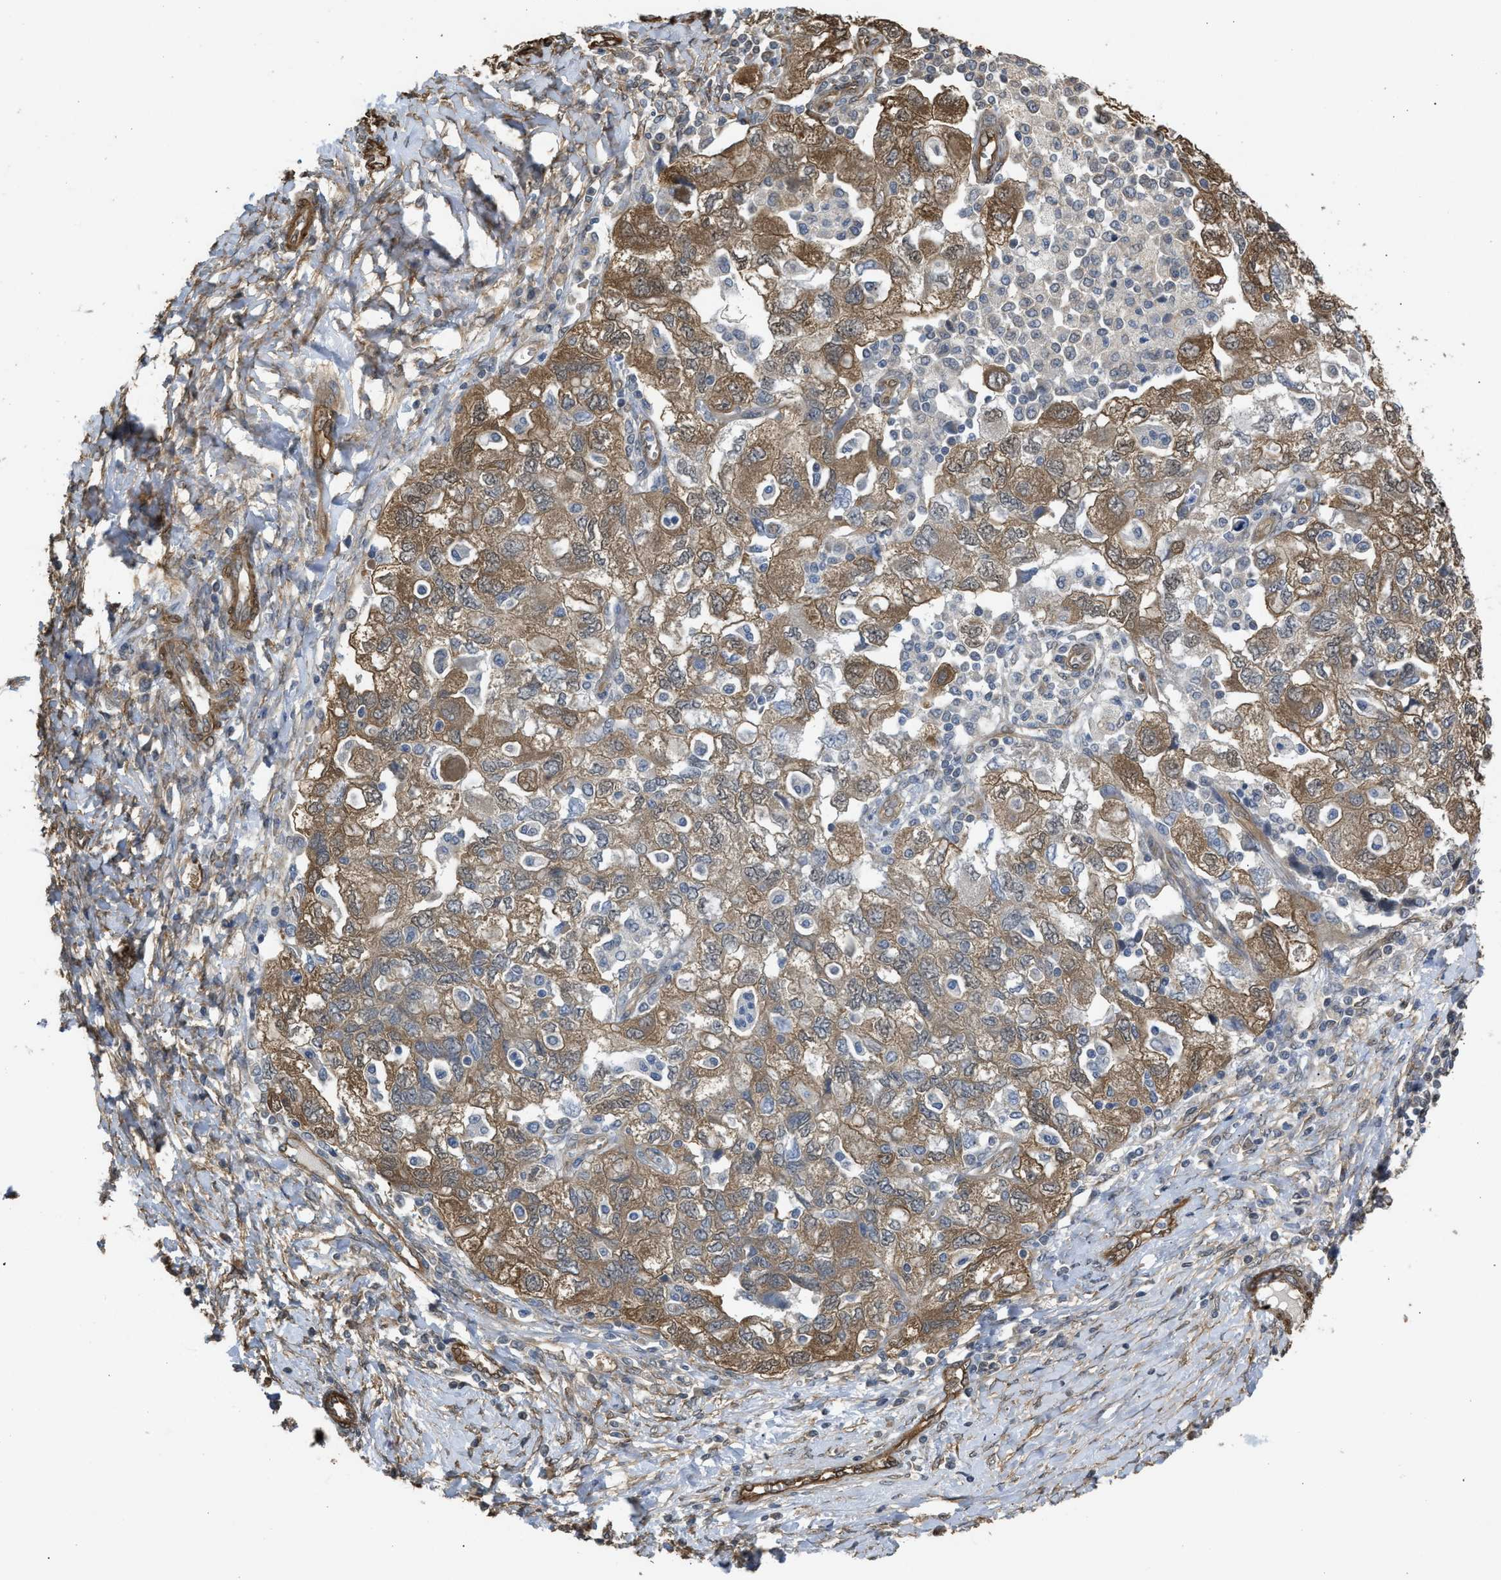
{"staining": {"intensity": "moderate", "quantity": ">75%", "location": "cytoplasmic/membranous"}, "tissue": "ovarian cancer", "cell_type": "Tumor cells", "image_type": "cancer", "snomed": [{"axis": "morphology", "description": "Carcinoma, NOS"}, {"axis": "morphology", "description": "Cystadenocarcinoma, serous, NOS"}, {"axis": "topography", "description": "Ovary"}], "caption": "Immunohistochemical staining of human serous cystadenocarcinoma (ovarian) reveals moderate cytoplasmic/membranous protein expression in about >75% of tumor cells.", "gene": "BAG3", "patient": {"sex": "female", "age": 69}}